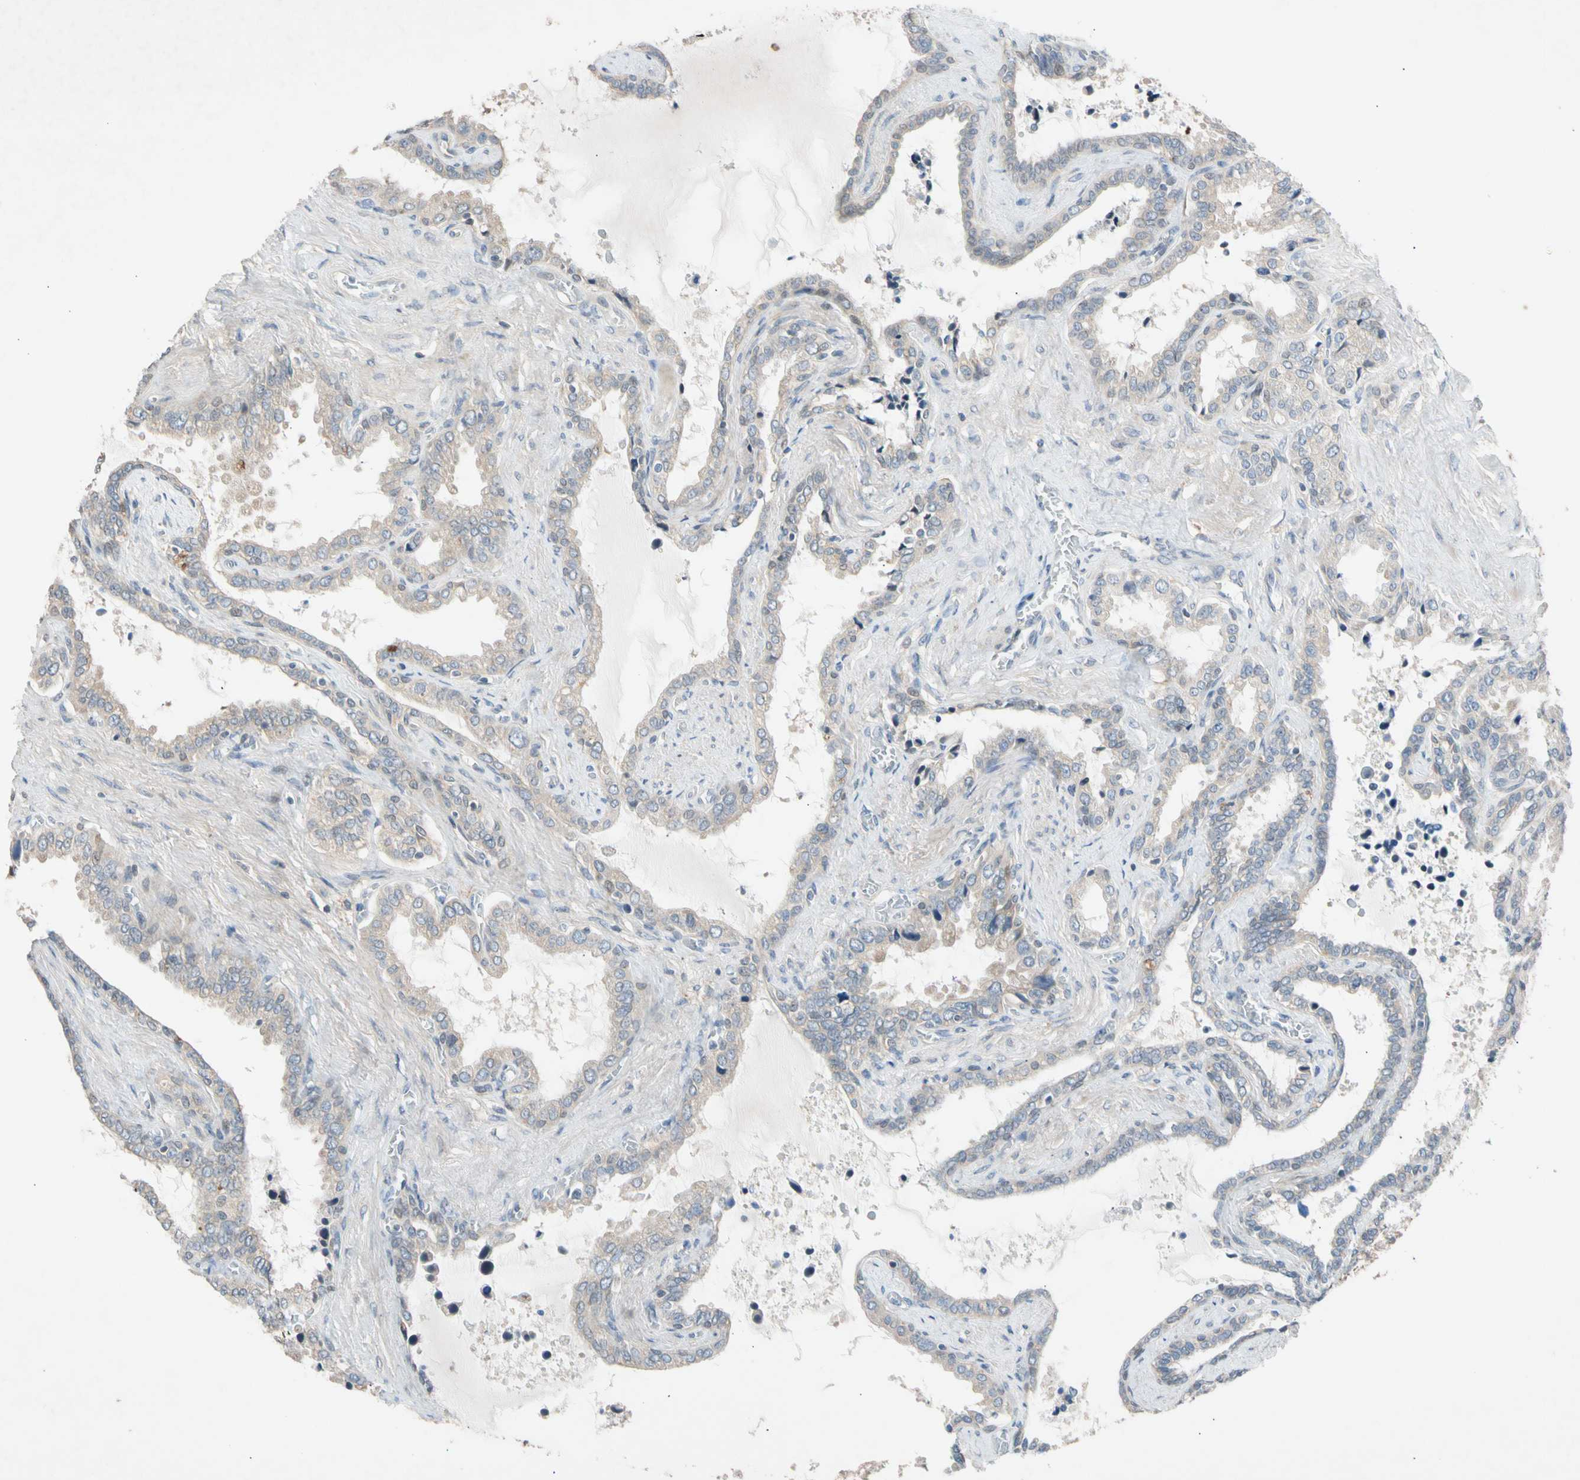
{"staining": {"intensity": "weak", "quantity": ">75%", "location": "cytoplasmic/membranous"}, "tissue": "seminal vesicle", "cell_type": "Glandular cells", "image_type": "normal", "snomed": [{"axis": "morphology", "description": "Normal tissue, NOS"}, {"axis": "topography", "description": "Seminal veicle"}], "caption": "Immunohistochemical staining of normal seminal vesicle displays weak cytoplasmic/membranous protein expression in about >75% of glandular cells. (IHC, brightfield microscopy, high magnification).", "gene": "CNST", "patient": {"sex": "male", "age": 46}}